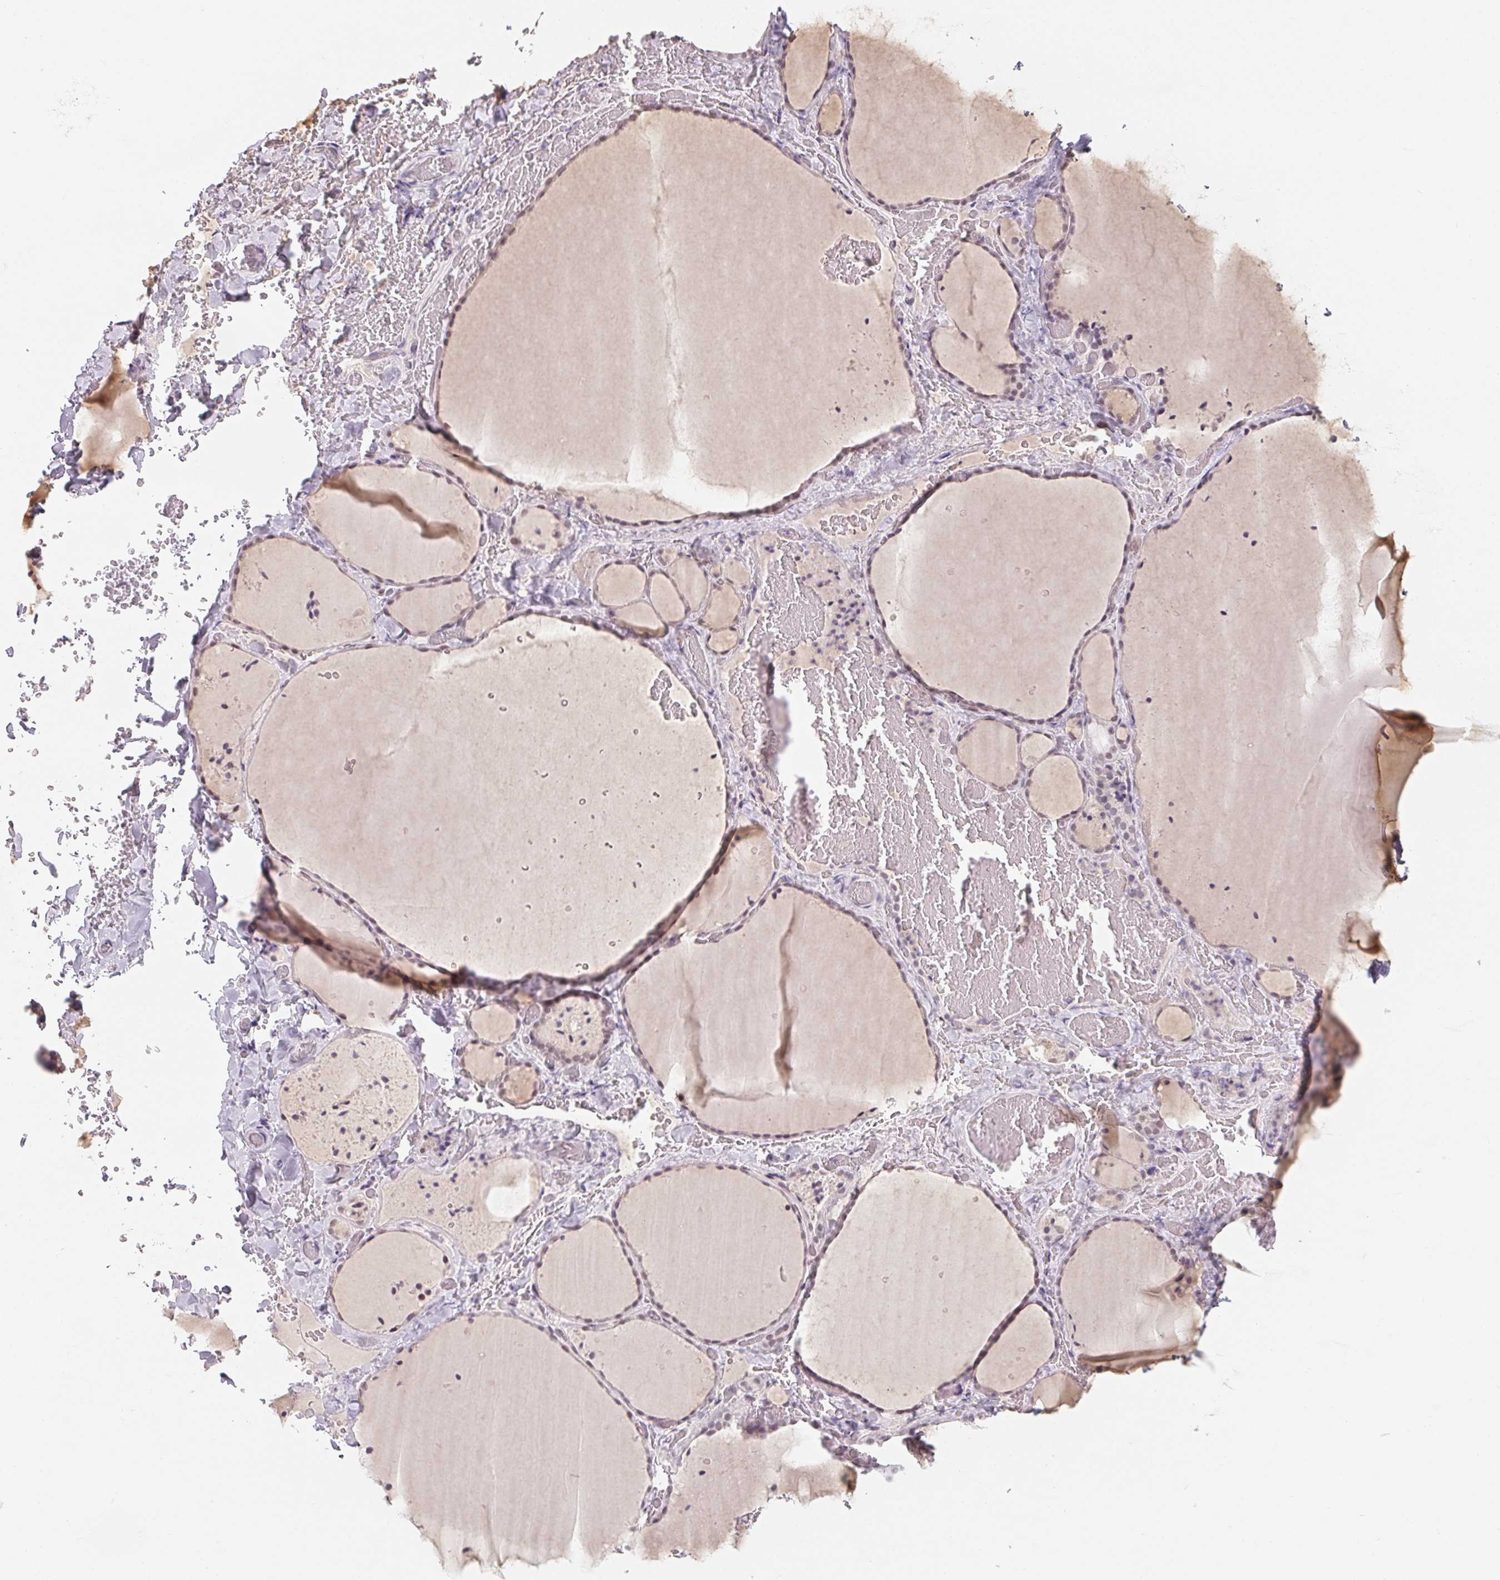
{"staining": {"intensity": "weak", "quantity": "25%-75%", "location": "nuclear"}, "tissue": "thyroid gland", "cell_type": "Glandular cells", "image_type": "normal", "snomed": [{"axis": "morphology", "description": "Normal tissue, NOS"}, {"axis": "topography", "description": "Thyroid gland"}], "caption": "Benign thyroid gland demonstrates weak nuclear staining in about 25%-75% of glandular cells (Brightfield microscopy of DAB IHC at high magnification)..", "gene": "NXF3", "patient": {"sex": "female", "age": 36}}